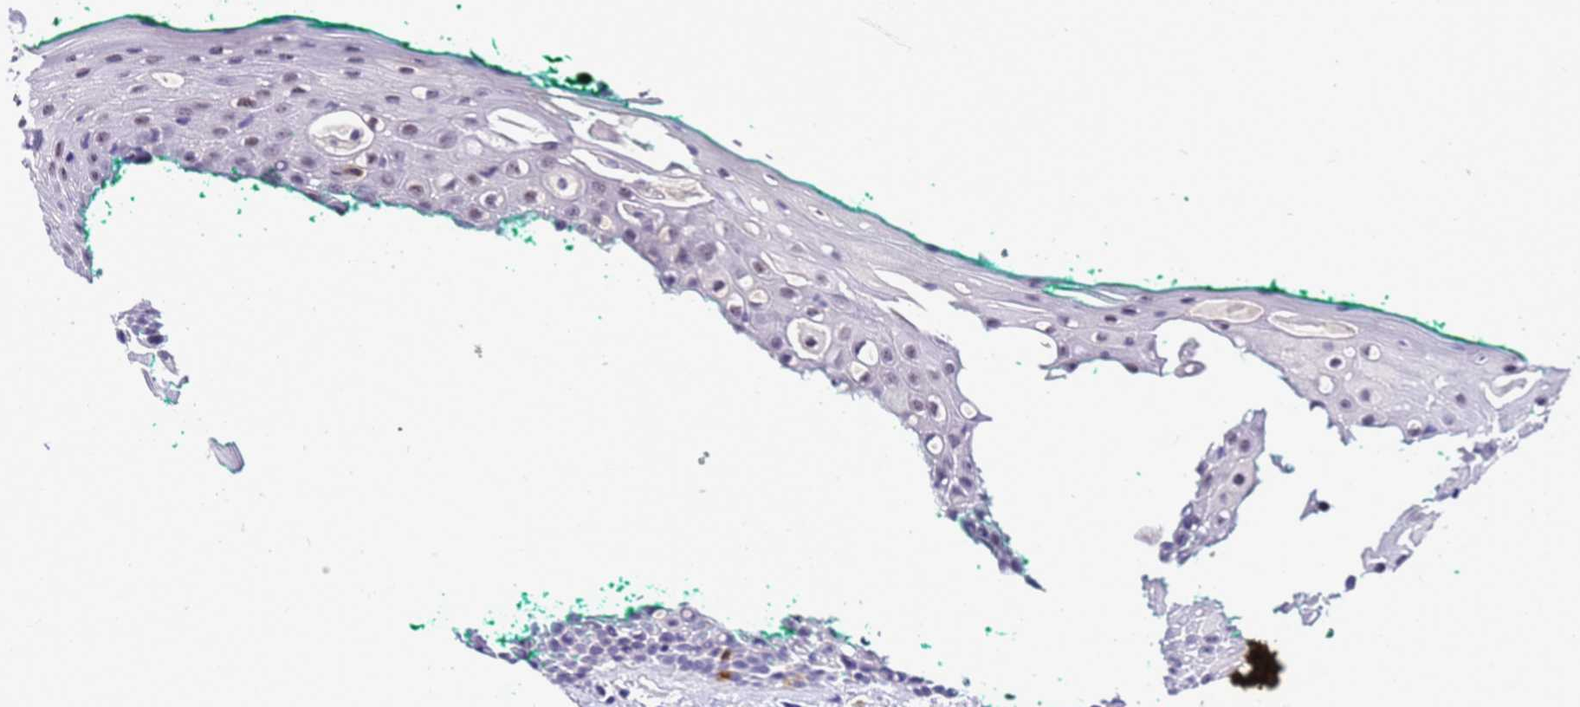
{"staining": {"intensity": "moderate", "quantity": "<25%", "location": "nuclear"}, "tissue": "oral mucosa", "cell_type": "Squamous epithelial cells", "image_type": "normal", "snomed": [{"axis": "morphology", "description": "Normal tissue, NOS"}, {"axis": "topography", "description": "Oral tissue"}], "caption": "Brown immunohistochemical staining in normal oral mucosa demonstrates moderate nuclear positivity in about <25% of squamous epithelial cells. Immunohistochemistry (ihc) stains the protein of interest in brown and the nuclei are stained blue.", "gene": "C19orf47", "patient": {"sex": "female", "age": 70}}